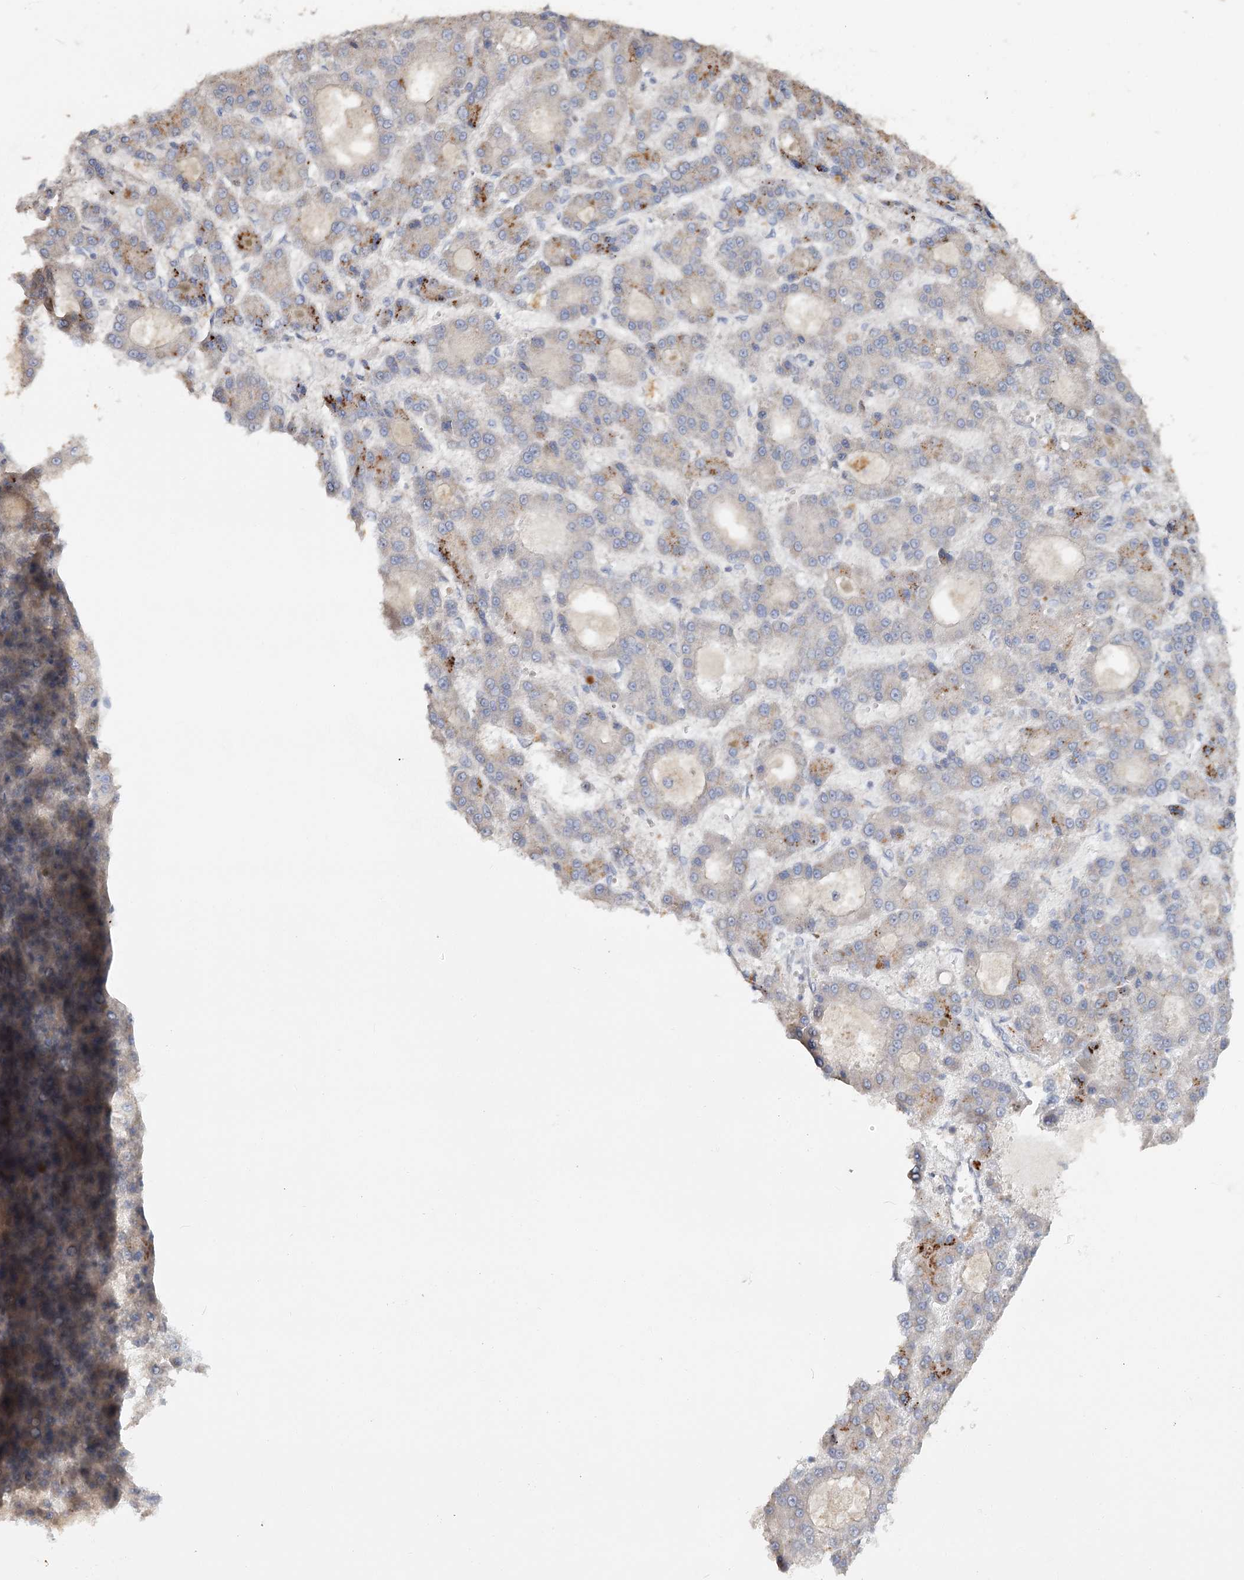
{"staining": {"intensity": "negative", "quantity": "none", "location": "none"}, "tissue": "liver cancer", "cell_type": "Tumor cells", "image_type": "cancer", "snomed": [{"axis": "morphology", "description": "Carcinoma, Hepatocellular, NOS"}, {"axis": "topography", "description": "Liver"}], "caption": "DAB immunohistochemical staining of human liver cancer (hepatocellular carcinoma) shows no significant staining in tumor cells.", "gene": "ANGPTL5", "patient": {"sex": "male", "age": 70}}